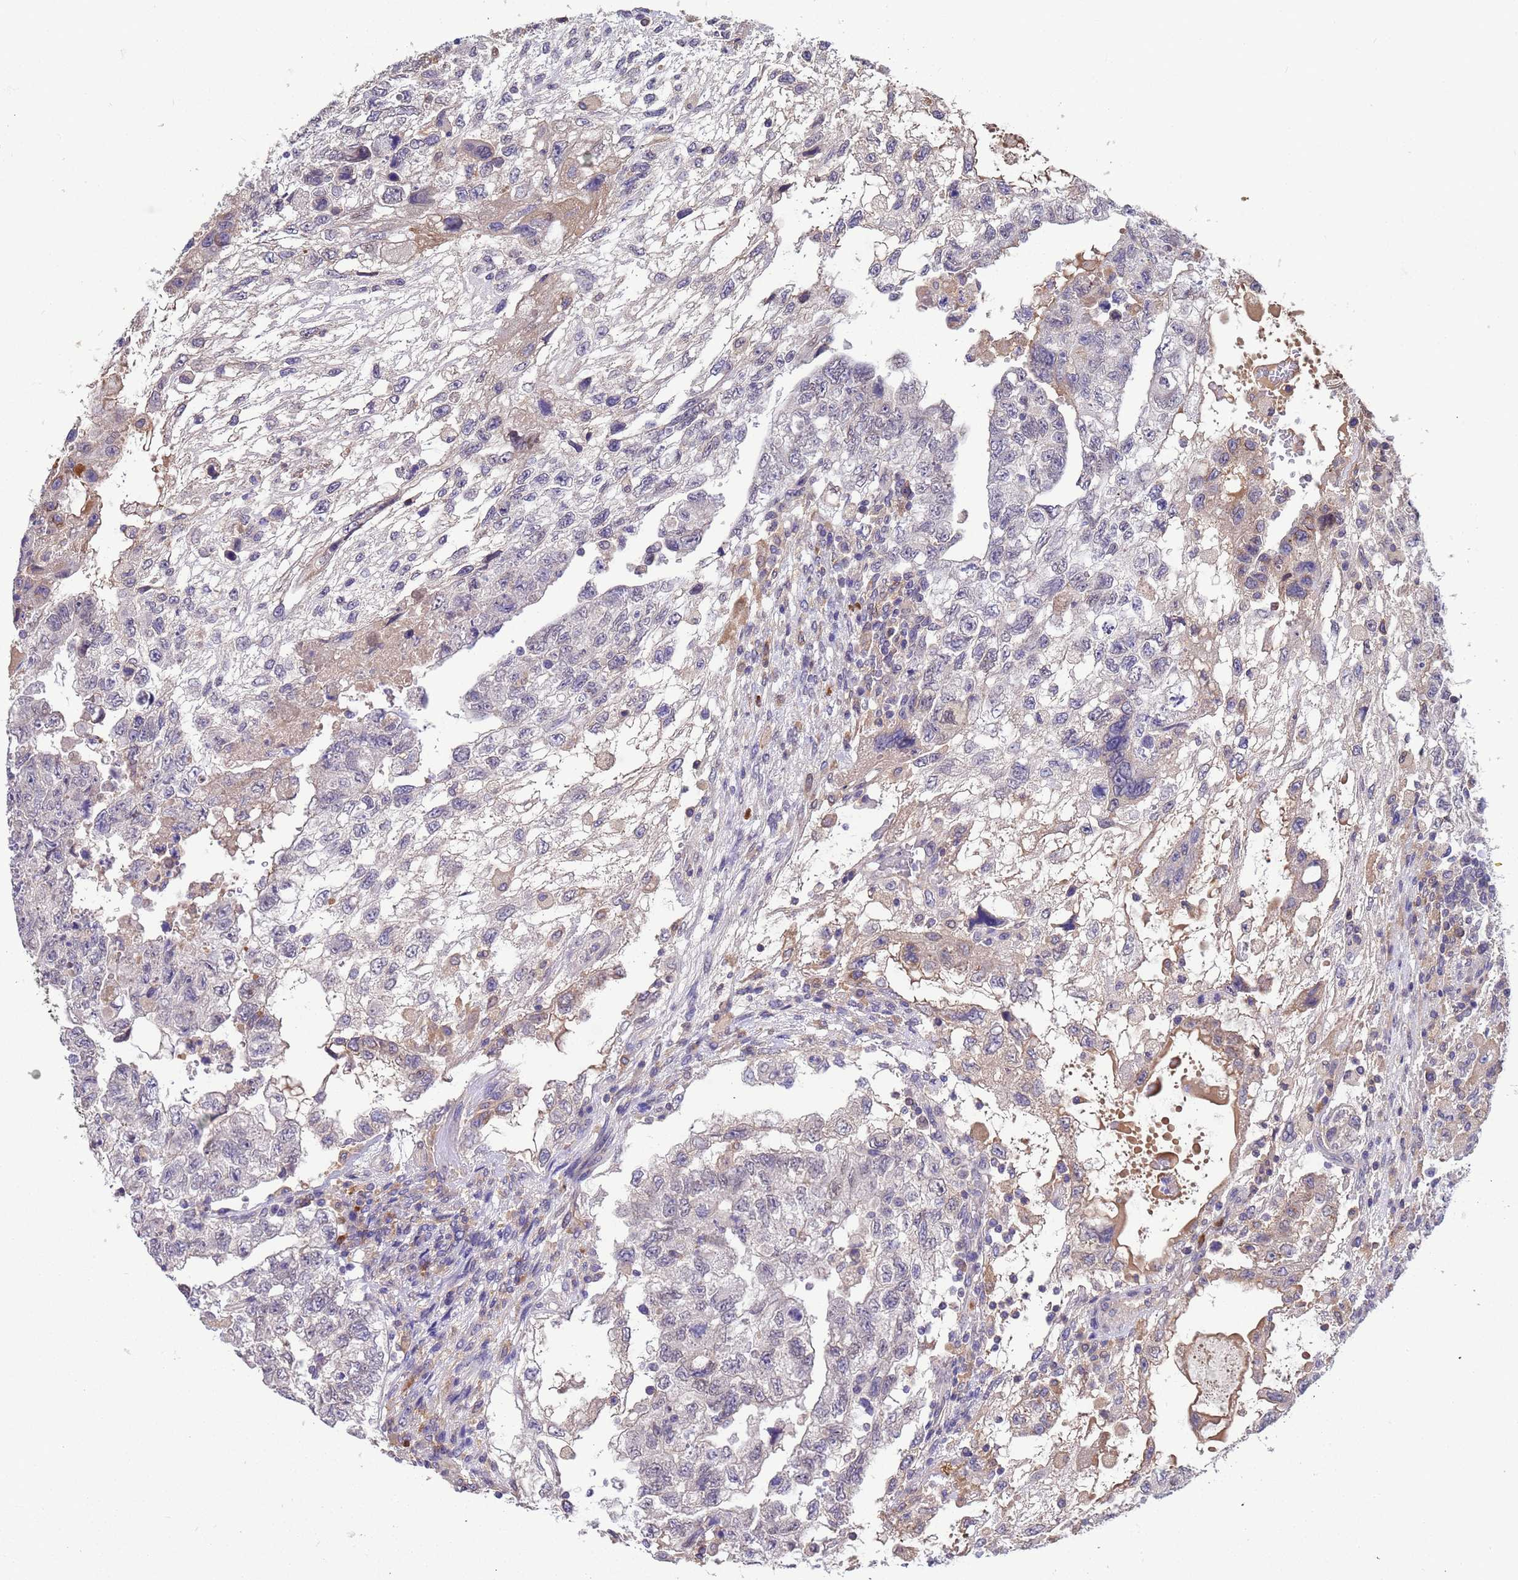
{"staining": {"intensity": "negative", "quantity": "none", "location": "none"}, "tissue": "testis cancer", "cell_type": "Tumor cells", "image_type": "cancer", "snomed": [{"axis": "morphology", "description": "Carcinoma, Embryonal, NOS"}, {"axis": "topography", "description": "Testis"}], "caption": "The micrograph demonstrates no significant positivity in tumor cells of testis embryonal carcinoma.", "gene": "AMPD3", "patient": {"sex": "male", "age": 36}}